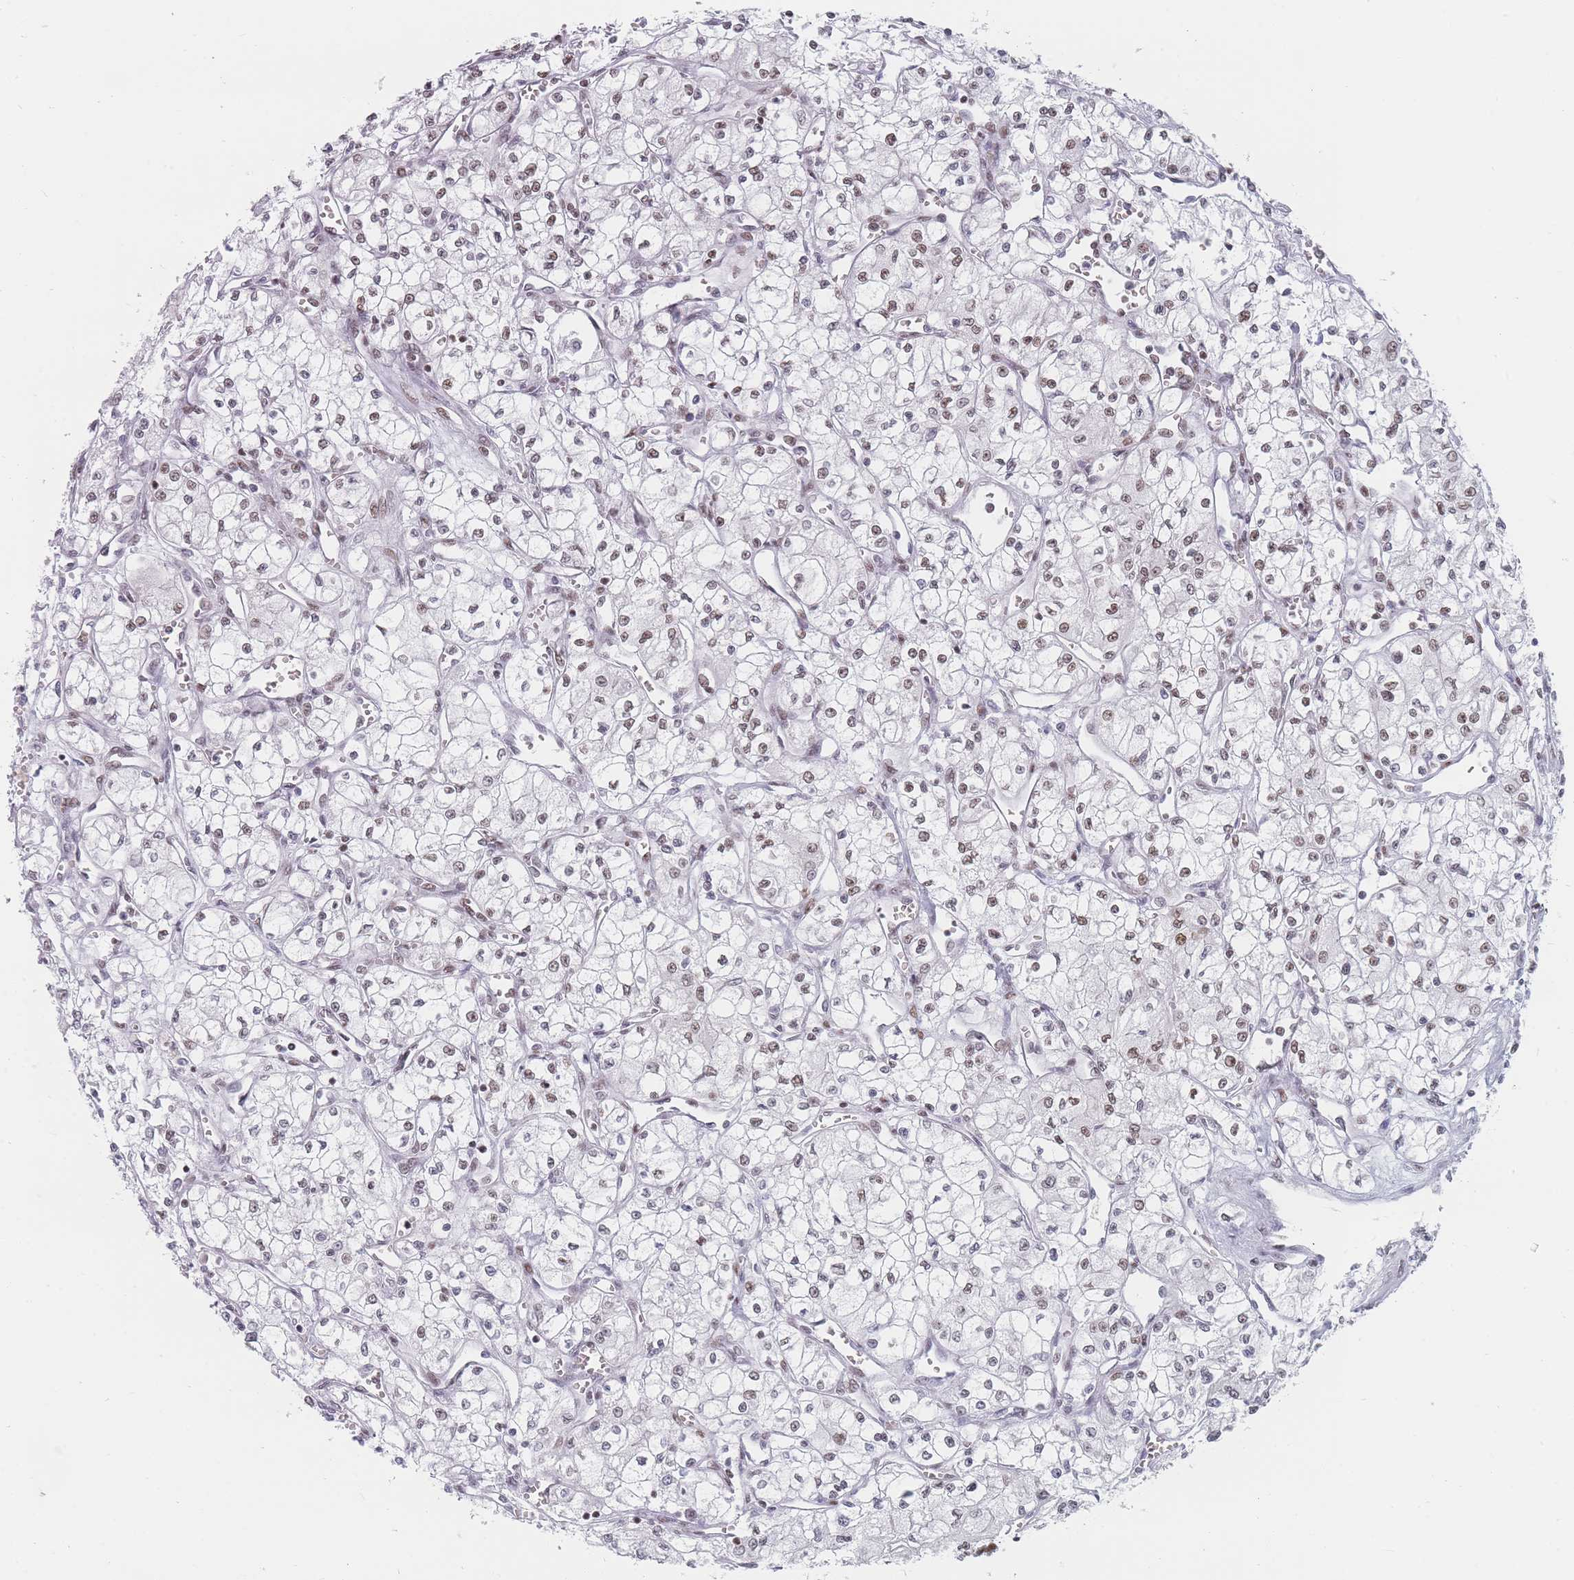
{"staining": {"intensity": "moderate", "quantity": "25%-75%", "location": "nuclear"}, "tissue": "renal cancer", "cell_type": "Tumor cells", "image_type": "cancer", "snomed": [{"axis": "morphology", "description": "Adenocarcinoma, NOS"}, {"axis": "topography", "description": "Kidney"}], "caption": "Human renal cancer stained for a protein (brown) reveals moderate nuclear positive positivity in approximately 25%-75% of tumor cells.", "gene": "SAFB2", "patient": {"sex": "male", "age": 59}}